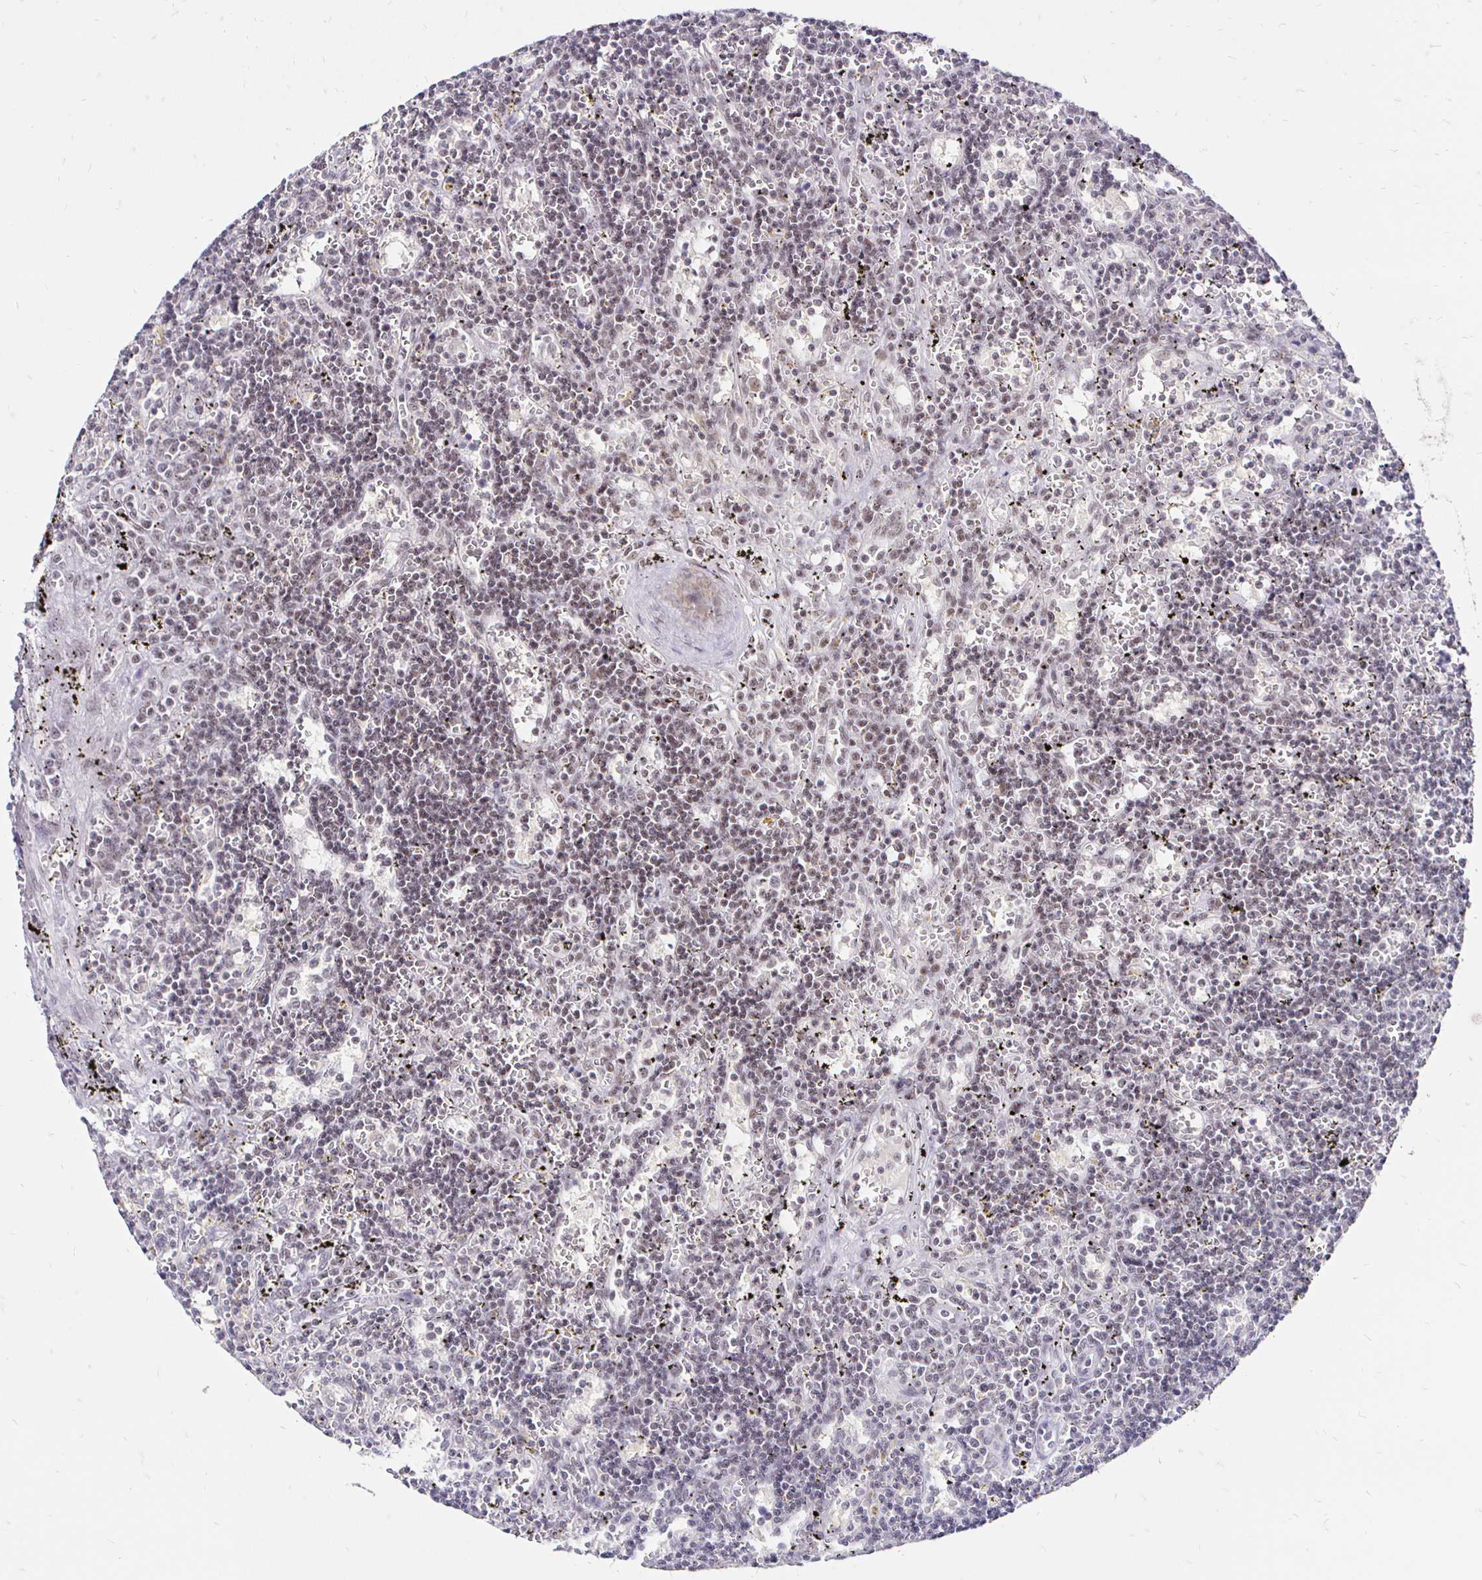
{"staining": {"intensity": "weak", "quantity": "<25%", "location": "nuclear"}, "tissue": "lymphoma", "cell_type": "Tumor cells", "image_type": "cancer", "snomed": [{"axis": "morphology", "description": "Malignant lymphoma, non-Hodgkin's type, Low grade"}, {"axis": "topography", "description": "Spleen"}], "caption": "Tumor cells show no significant protein expression in lymphoma.", "gene": "SIN3A", "patient": {"sex": "male", "age": 60}}